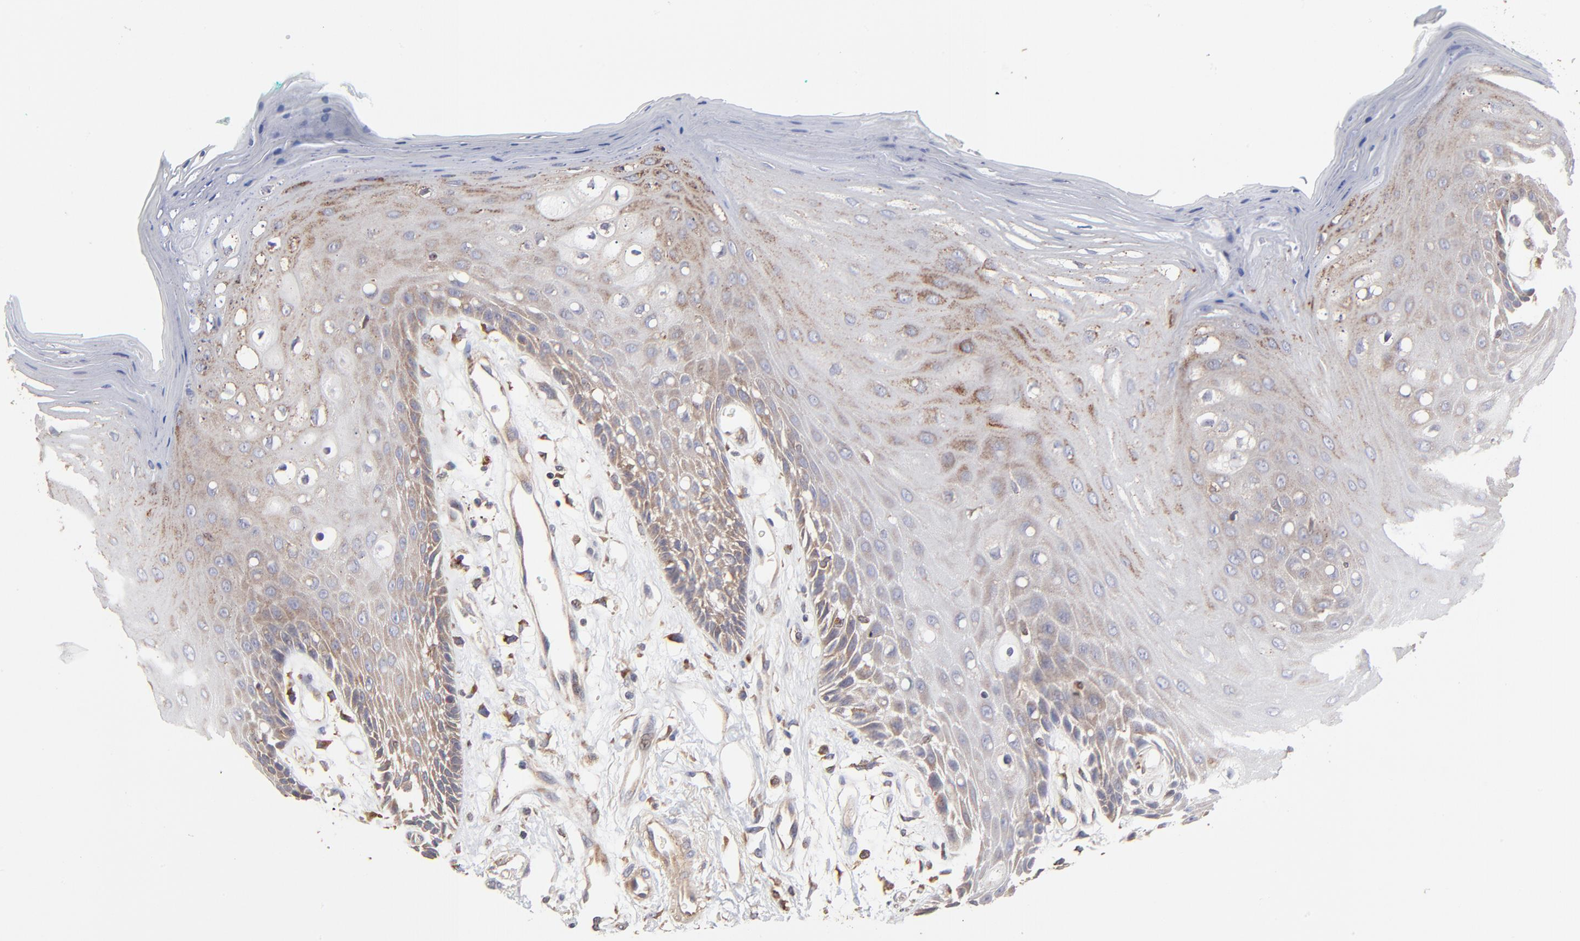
{"staining": {"intensity": "moderate", "quantity": ">75%", "location": "cytoplasmic/membranous"}, "tissue": "oral mucosa", "cell_type": "Squamous epithelial cells", "image_type": "normal", "snomed": [{"axis": "morphology", "description": "Normal tissue, NOS"}, {"axis": "morphology", "description": "Squamous cell carcinoma, NOS"}, {"axis": "topography", "description": "Skeletal muscle"}, {"axis": "topography", "description": "Oral tissue"}, {"axis": "topography", "description": "Head-Neck"}], "caption": "Protein analysis of normal oral mucosa displays moderate cytoplasmic/membranous staining in about >75% of squamous epithelial cells. (DAB (3,3'-diaminobenzidine) IHC, brown staining for protein, blue staining for nuclei).", "gene": "ELP2", "patient": {"sex": "female", "age": 84}}